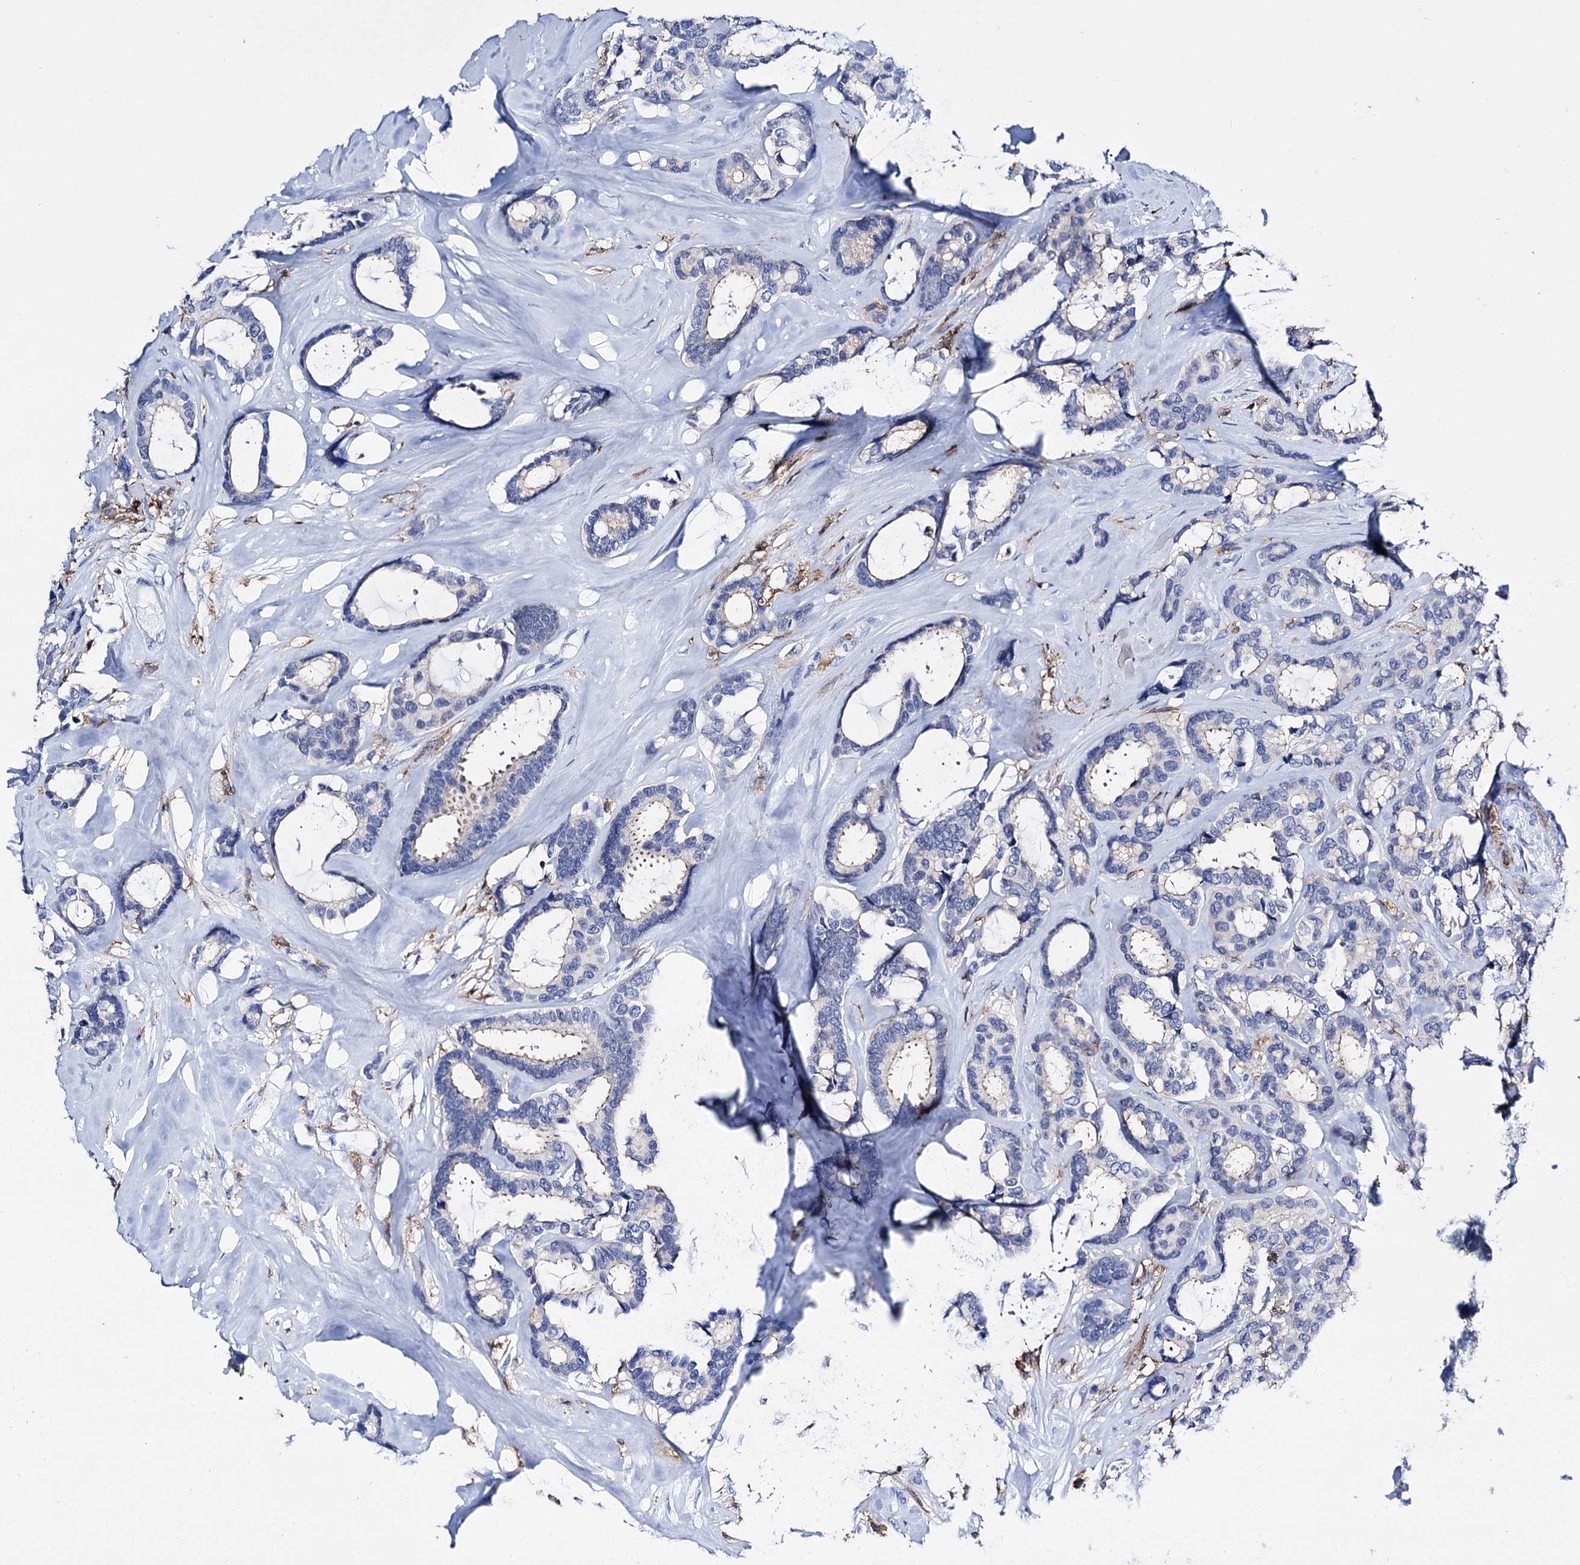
{"staining": {"intensity": "negative", "quantity": "none", "location": "none"}, "tissue": "breast cancer", "cell_type": "Tumor cells", "image_type": "cancer", "snomed": [{"axis": "morphology", "description": "Duct carcinoma"}, {"axis": "topography", "description": "Breast"}], "caption": "Image shows no protein expression in tumor cells of breast infiltrating ductal carcinoma tissue.", "gene": "DEF6", "patient": {"sex": "female", "age": 87}}